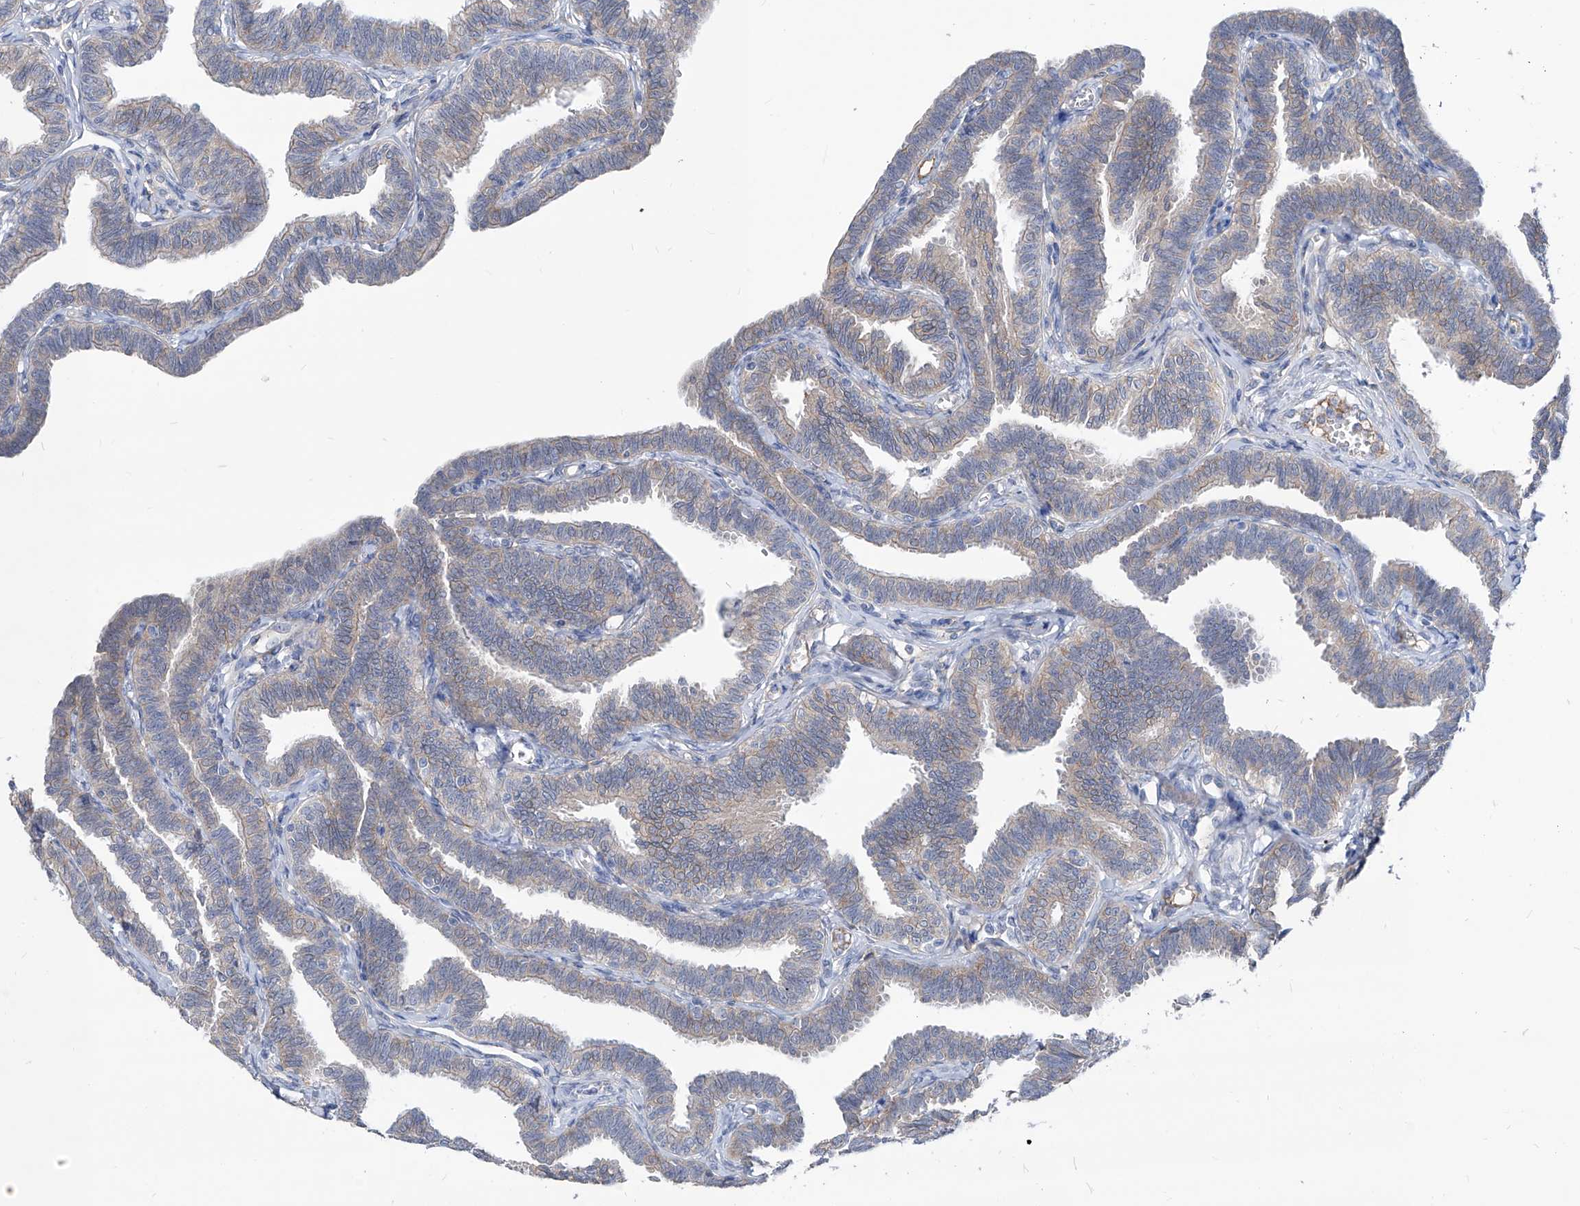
{"staining": {"intensity": "weak", "quantity": "<25%", "location": "cytoplasmic/membranous"}, "tissue": "fallopian tube", "cell_type": "Glandular cells", "image_type": "normal", "snomed": [{"axis": "morphology", "description": "Normal tissue, NOS"}, {"axis": "topography", "description": "Fallopian tube"}, {"axis": "topography", "description": "Ovary"}], "caption": "Glandular cells show no significant protein expression in unremarkable fallopian tube. The staining was performed using DAB to visualize the protein expression in brown, while the nuclei were stained in blue with hematoxylin (Magnification: 20x).", "gene": "AKAP10", "patient": {"sex": "female", "age": 23}}